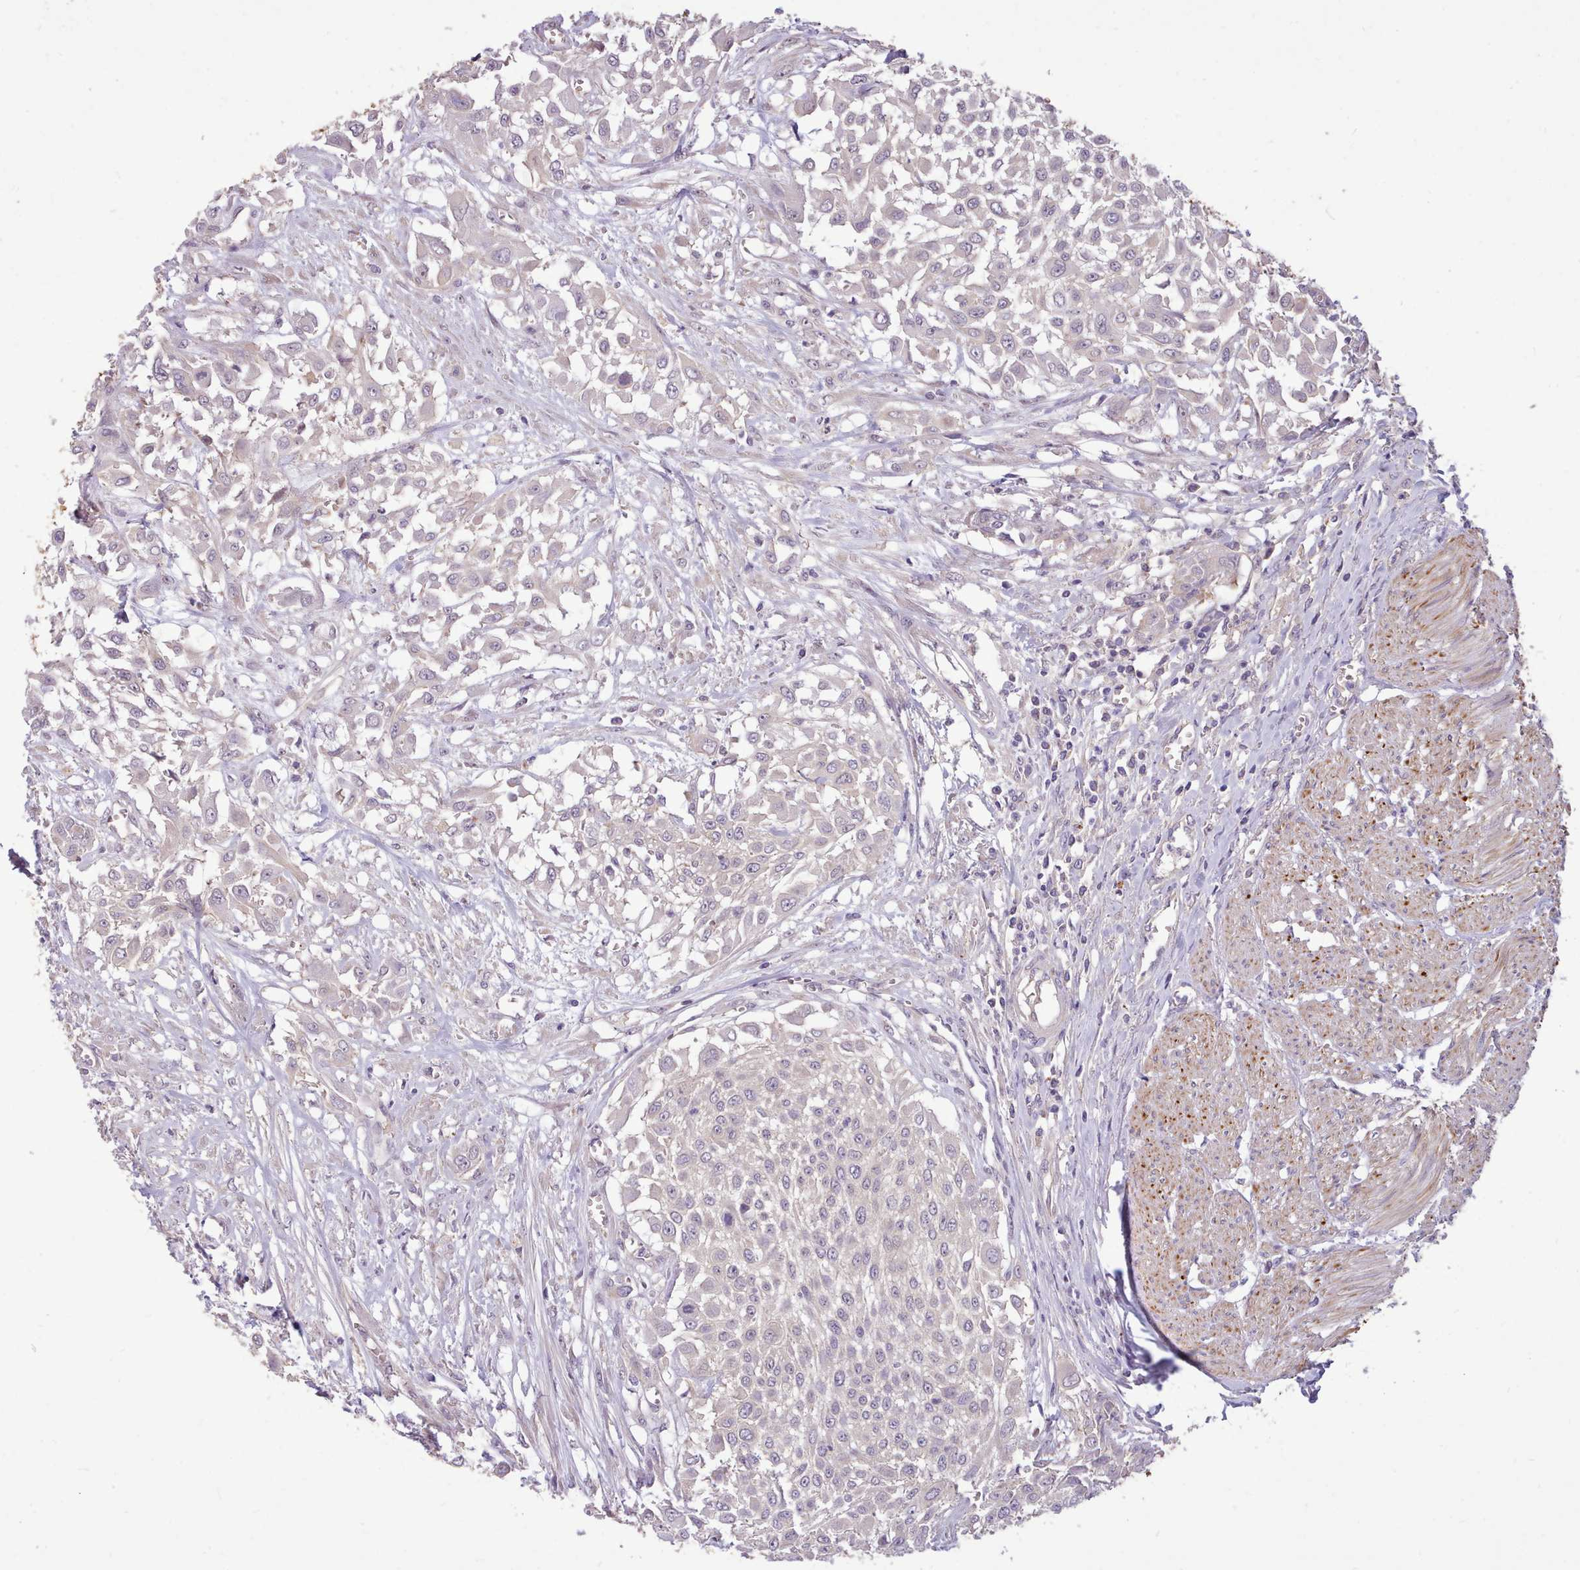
{"staining": {"intensity": "negative", "quantity": "none", "location": "none"}, "tissue": "urothelial cancer", "cell_type": "Tumor cells", "image_type": "cancer", "snomed": [{"axis": "morphology", "description": "Urothelial carcinoma, High grade"}, {"axis": "topography", "description": "Urinary bladder"}], "caption": "A micrograph of human high-grade urothelial carcinoma is negative for staining in tumor cells. Nuclei are stained in blue.", "gene": "ZNF607", "patient": {"sex": "male", "age": 57}}